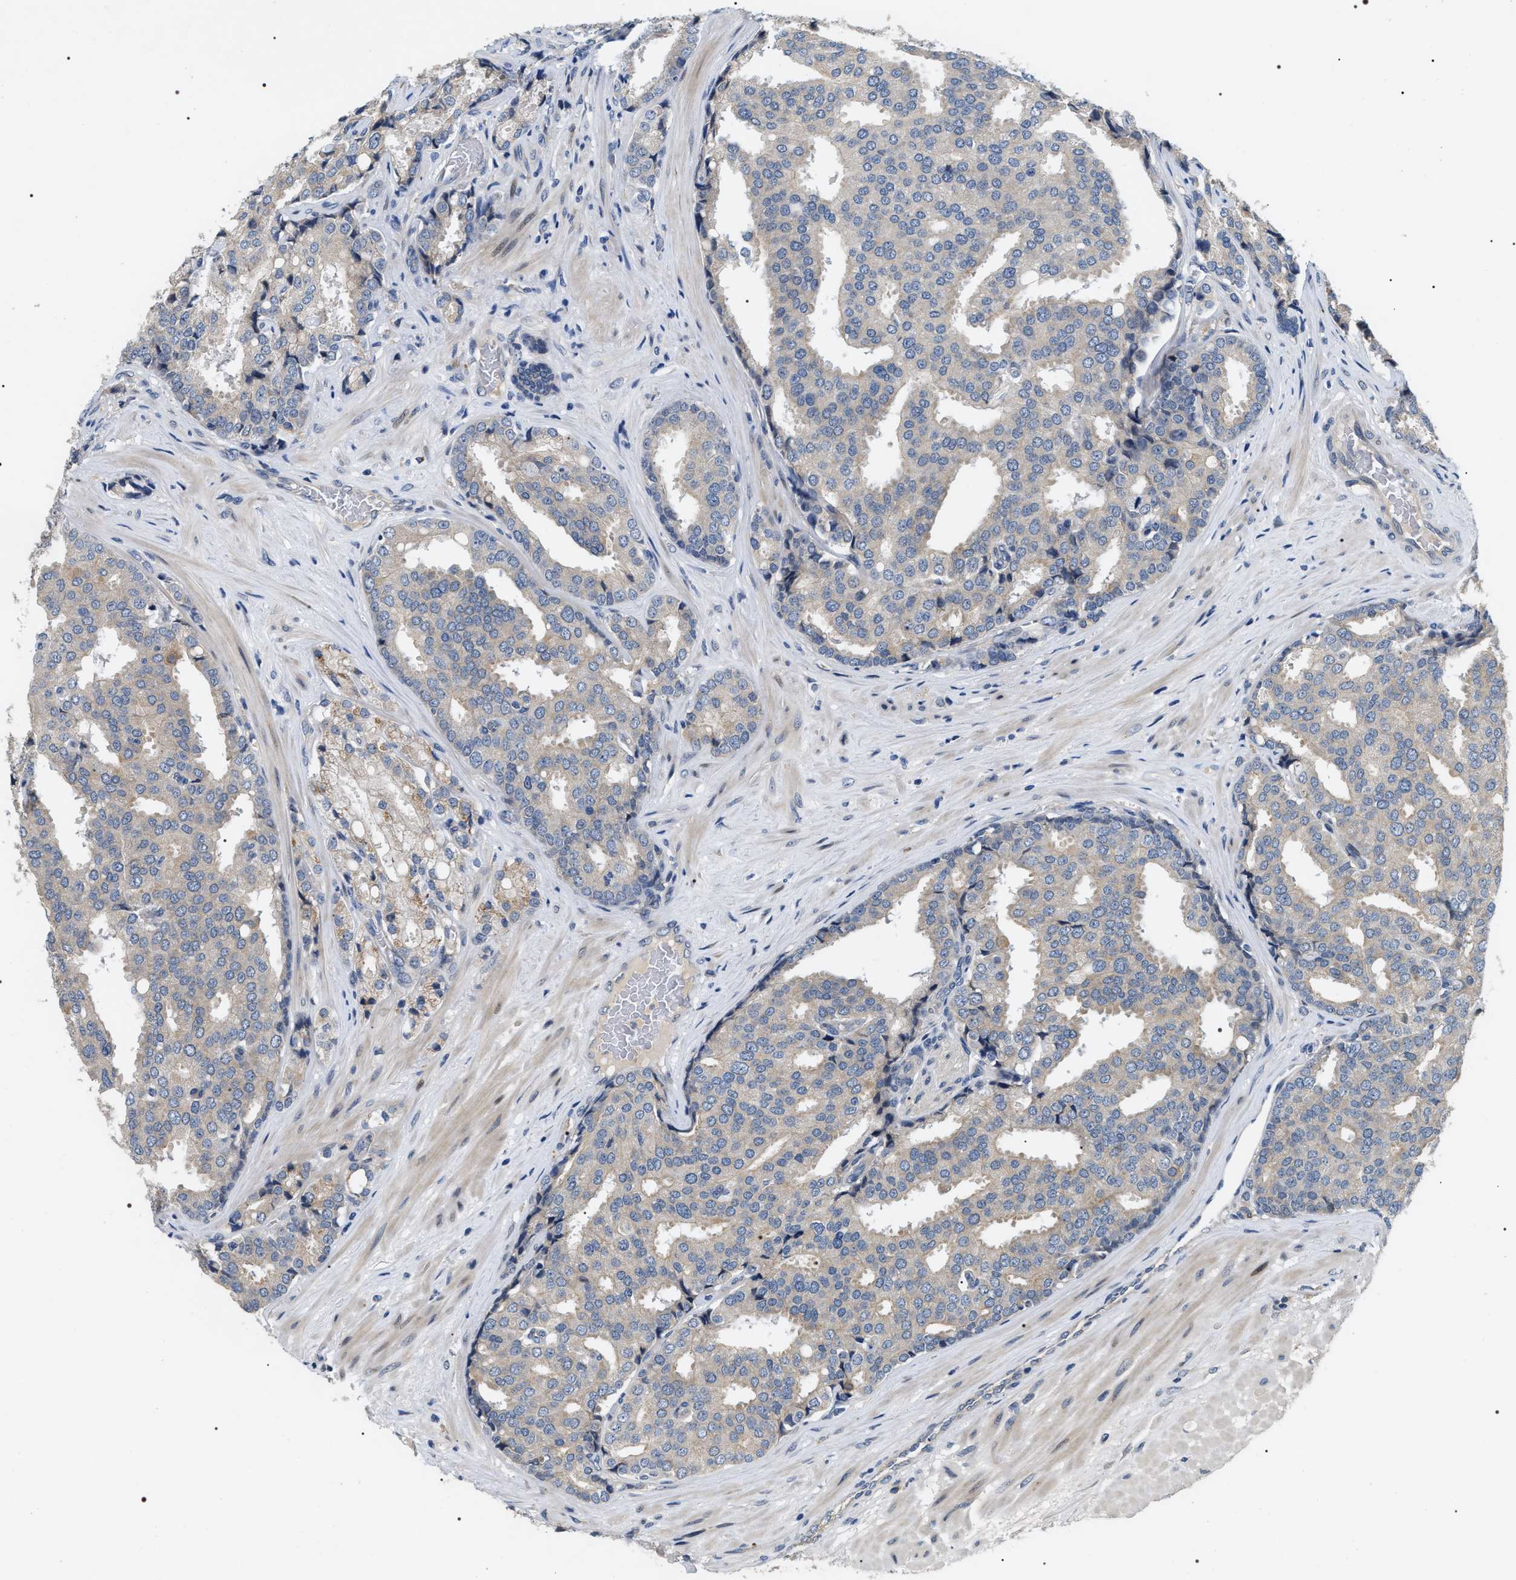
{"staining": {"intensity": "negative", "quantity": "none", "location": "none"}, "tissue": "prostate cancer", "cell_type": "Tumor cells", "image_type": "cancer", "snomed": [{"axis": "morphology", "description": "Adenocarcinoma, High grade"}, {"axis": "topography", "description": "Prostate"}], "caption": "This photomicrograph is of prostate cancer stained with IHC to label a protein in brown with the nuclei are counter-stained blue. There is no positivity in tumor cells. (DAB IHC with hematoxylin counter stain).", "gene": "IFT81", "patient": {"sex": "male", "age": 50}}